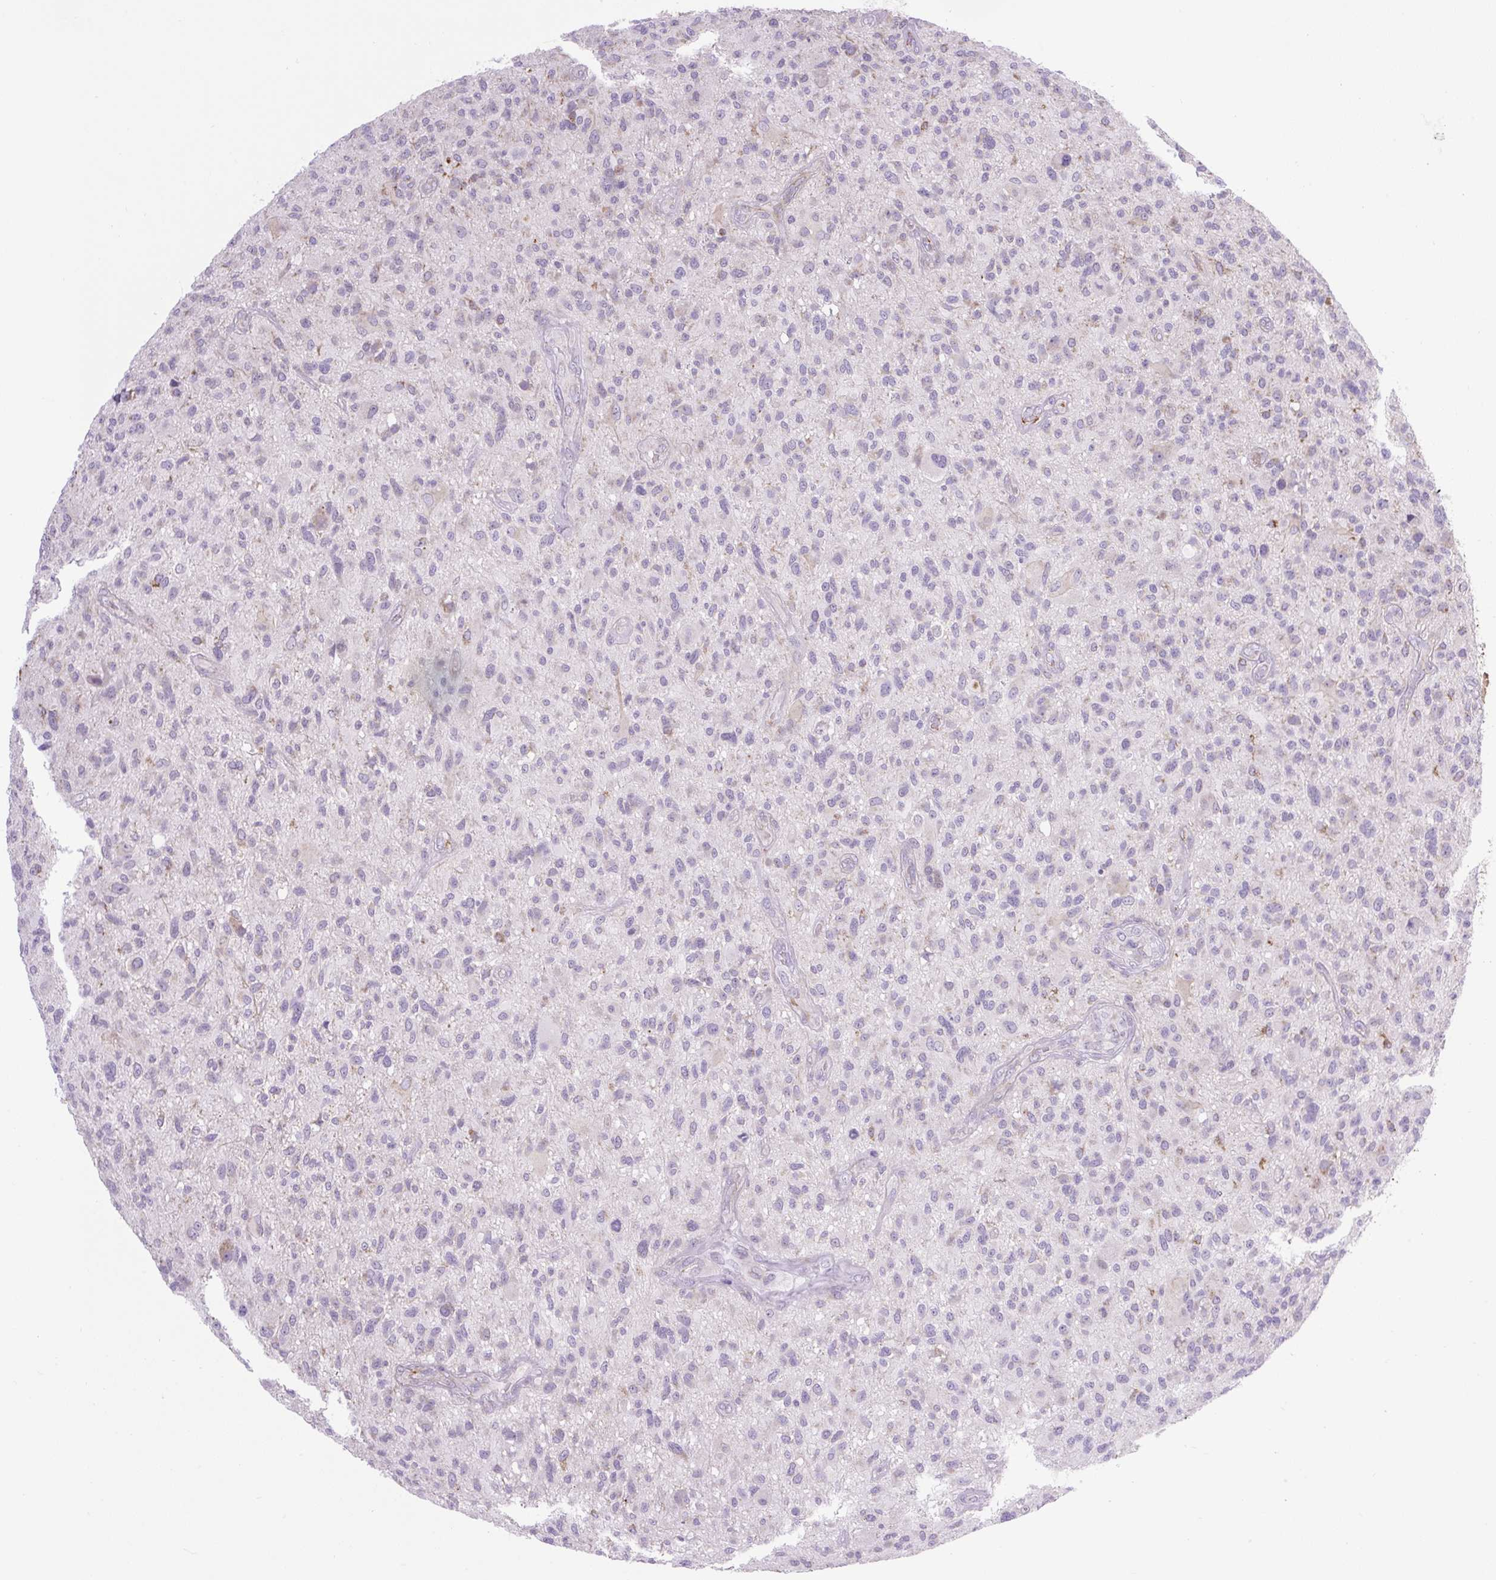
{"staining": {"intensity": "negative", "quantity": "none", "location": "none"}, "tissue": "glioma", "cell_type": "Tumor cells", "image_type": "cancer", "snomed": [{"axis": "morphology", "description": "Glioma, malignant, High grade"}, {"axis": "topography", "description": "Brain"}], "caption": "Immunohistochemistry (IHC) micrograph of neoplastic tissue: malignant glioma (high-grade) stained with DAB shows no significant protein positivity in tumor cells.", "gene": "RNASE10", "patient": {"sex": "male", "age": 47}}